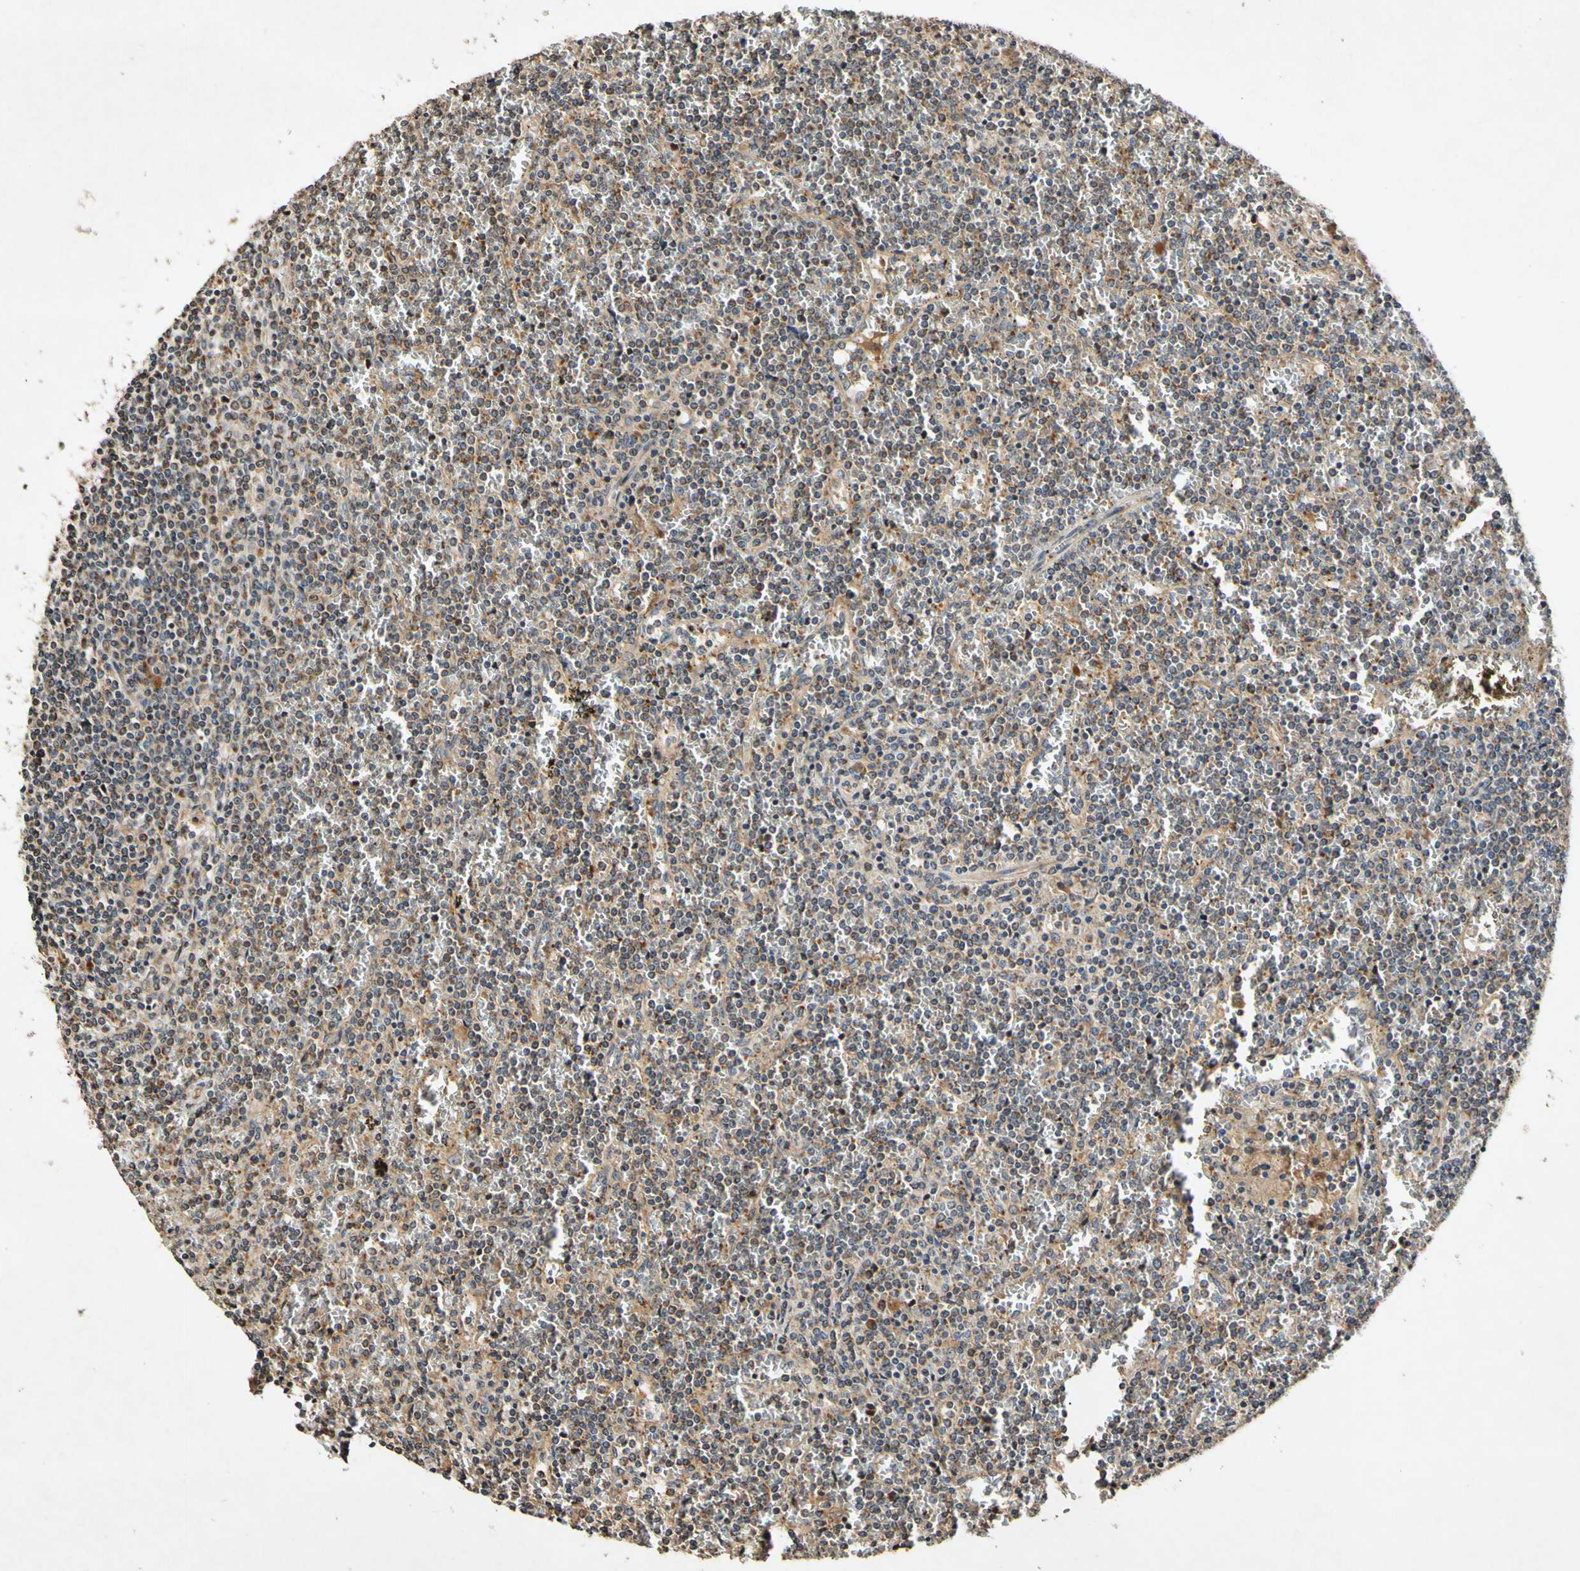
{"staining": {"intensity": "moderate", "quantity": "25%-75%", "location": "cytoplasmic/membranous"}, "tissue": "lymphoma", "cell_type": "Tumor cells", "image_type": "cancer", "snomed": [{"axis": "morphology", "description": "Malignant lymphoma, non-Hodgkin's type, Low grade"}, {"axis": "topography", "description": "Spleen"}], "caption": "A photomicrograph of malignant lymphoma, non-Hodgkin's type (low-grade) stained for a protein reveals moderate cytoplasmic/membranous brown staining in tumor cells.", "gene": "PLAT", "patient": {"sex": "female", "age": 19}}